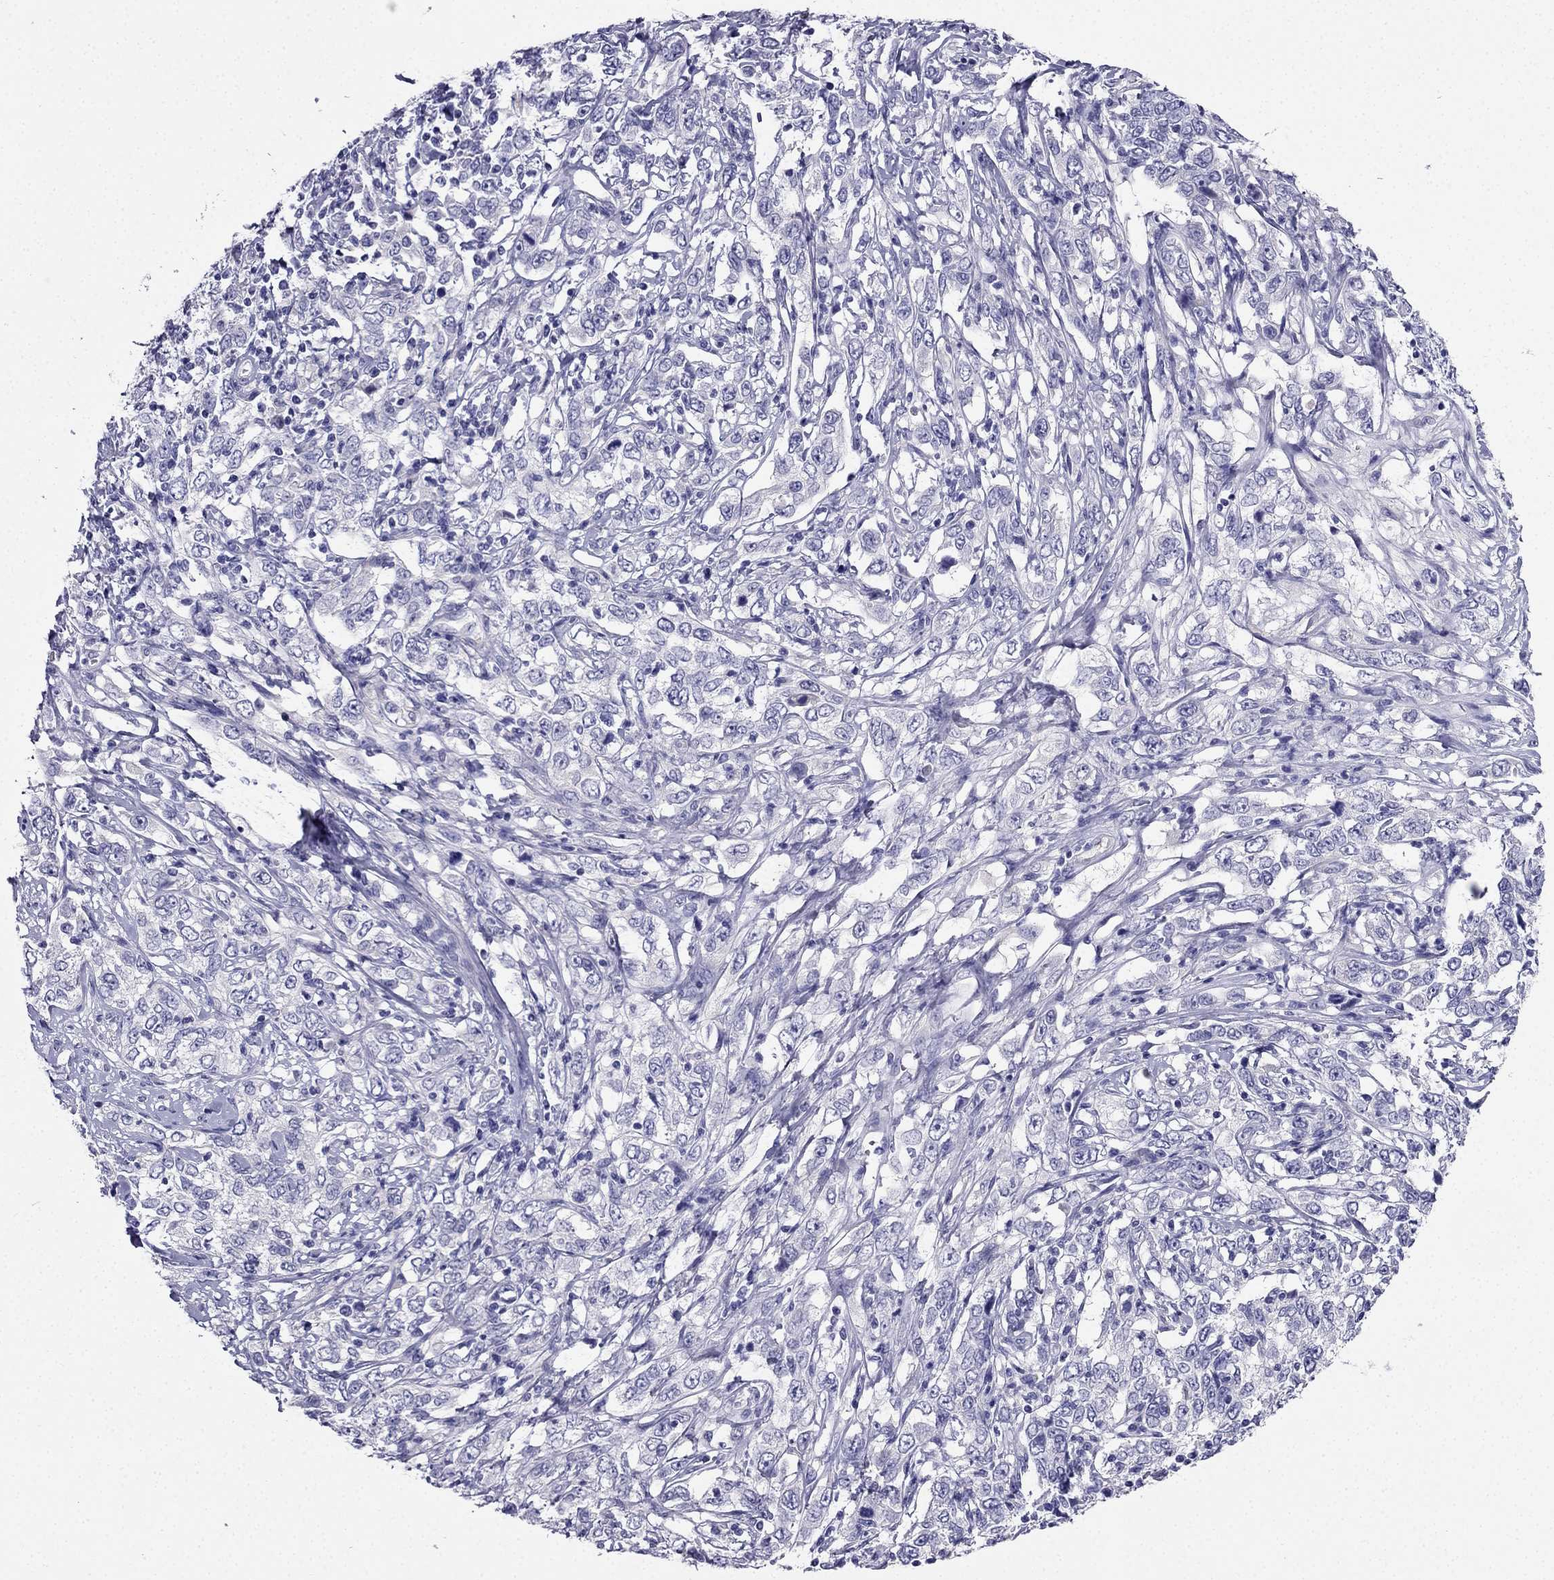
{"staining": {"intensity": "negative", "quantity": "none", "location": "none"}, "tissue": "cervical cancer", "cell_type": "Tumor cells", "image_type": "cancer", "snomed": [{"axis": "morphology", "description": "Adenocarcinoma, NOS"}, {"axis": "topography", "description": "Cervix"}], "caption": "Cervical adenocarcinoma was stained to show a protein in brown. There is no significant staining in tumor cells. (Immunohistochemistry, brightfield microscopy, high magnification).", "gene": "PTH", "patient": {"sex": "female", "age": 40}}